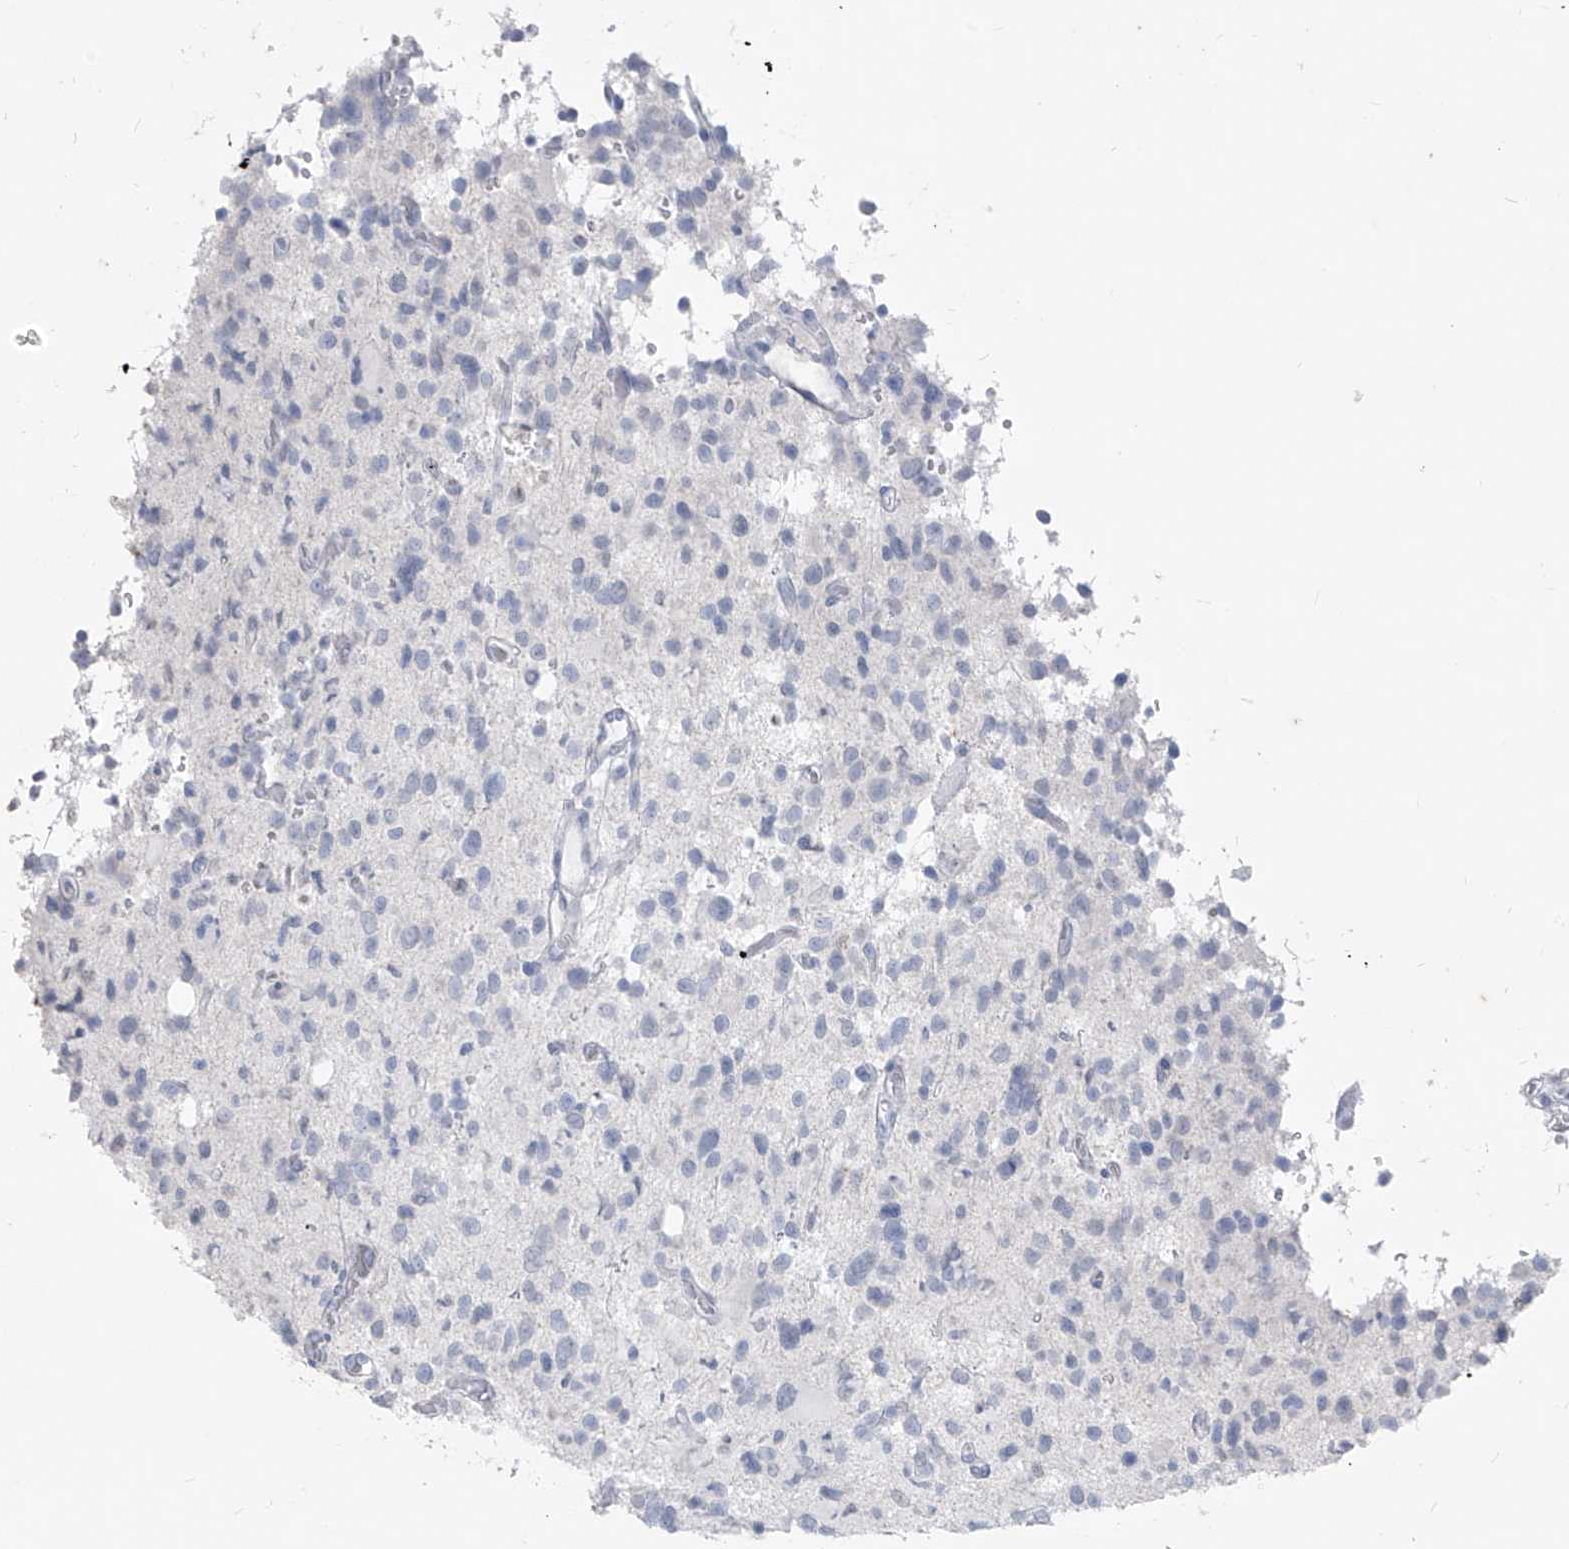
{"staining": {"intensity": "negative", "quantity": "none", "location": "none"}, "tissue": "glioma", "cell_type": "Tumor cells", "image_type": "cancer", "snomed": [{"axis": "morphology", "description": "Glioma, malignant, High grade"}, {"axis": "topography", "description": "Brain"}], "caption": "This is an immunohistochemistry (IHC) image of glioma. There is no staining in tumor cells.", "gene": "CX3CR1", "patient": {"sex": "male", "age": 48}}